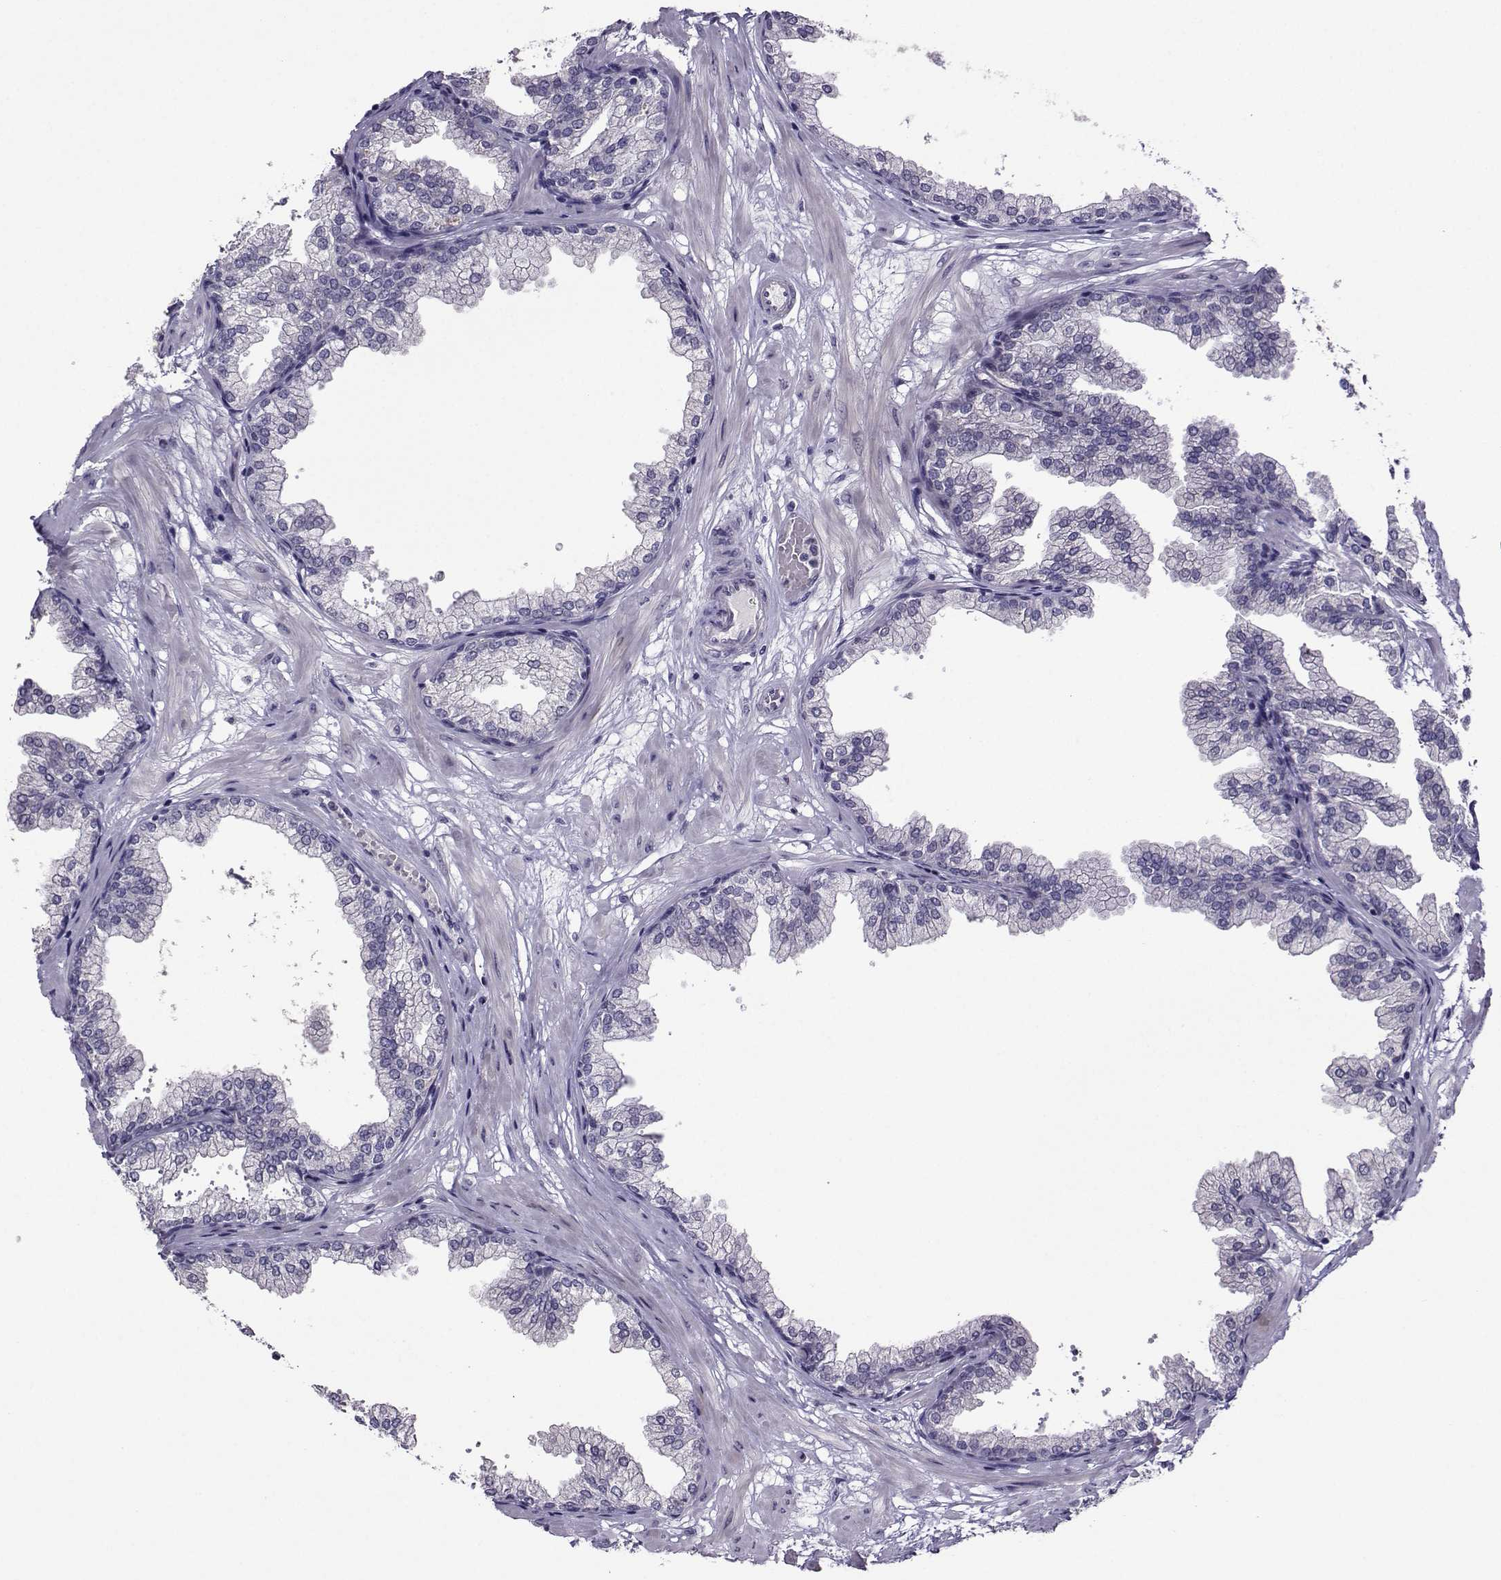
{"staining": {"intensity": "negative", "quantity": "none", "location": "none"}, "tissue": "prostate", "cell_type": "Glandular cells", "image_type": "normal", "snomed": [{"axis": "morphology", "description": "Normal tissue, NOS"}, {"axis": "topography", "description": "Prostate"}], "caption": "DAB immunohistochemical staining of normal prostate displays no significant positivity in glandular cells. (DAB immunohistochemistry with hematoxylin counter stain).", "gene": "DDX20", "patient": {"sex": "male", "age": 37}}